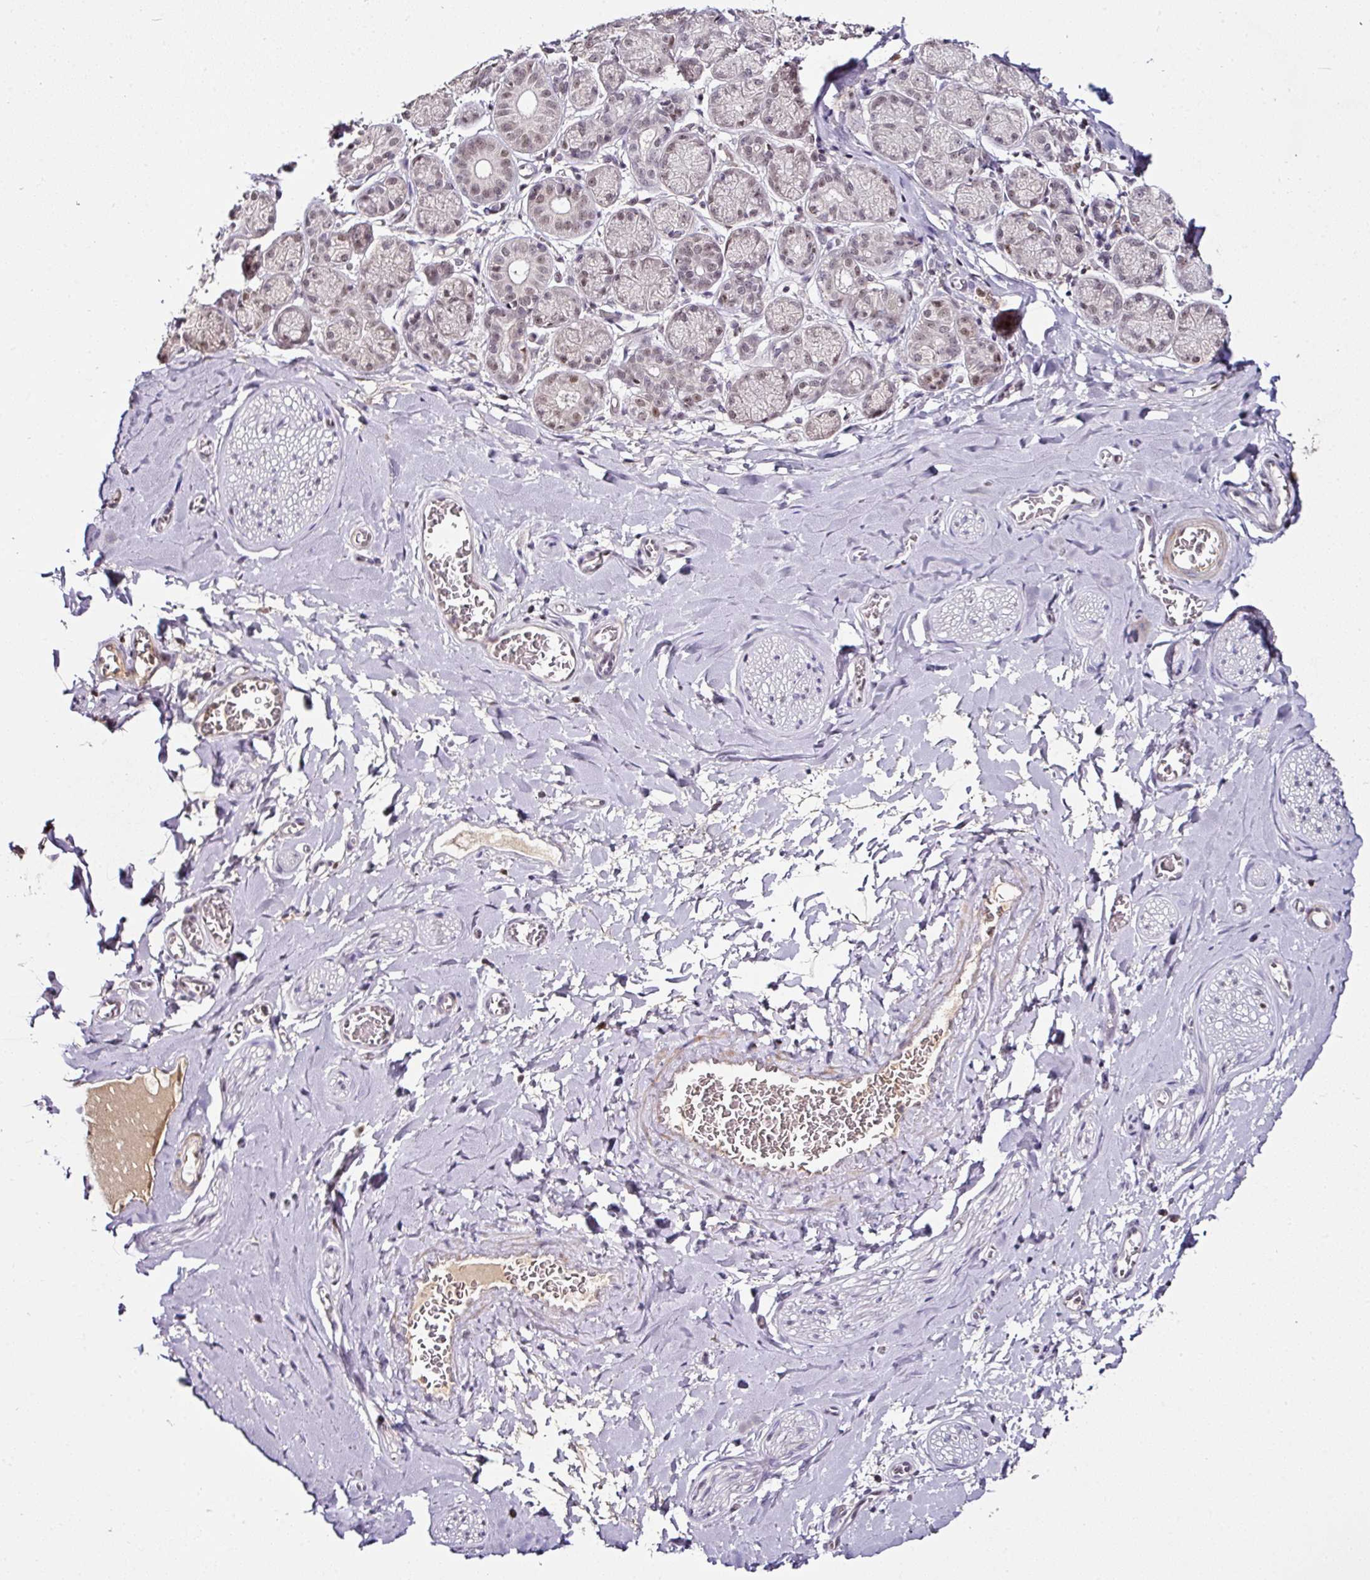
{"staining": {"intensity": "negative", "quantity": "none", "location": "none"}, "tissue": "adipose tissue", "cell_type": "Adipocytes", "image_type": "normal", "snomed": [{"axis": "morphology", "description": "Normal tissue, NOS"}, {"axis": "topography", "description": "Salivary gland"}, {"axis": "topography", "description": "Peripheral nerve tissue"}], "caption": "DAB immunohistochemical staining of normal adipose tissue reveals no significant expression in adipocytes. (IHC, brightfield microscopy, high magnification).", "gene": "KLF16", "patient": {"sex": "female", "age": 24}}